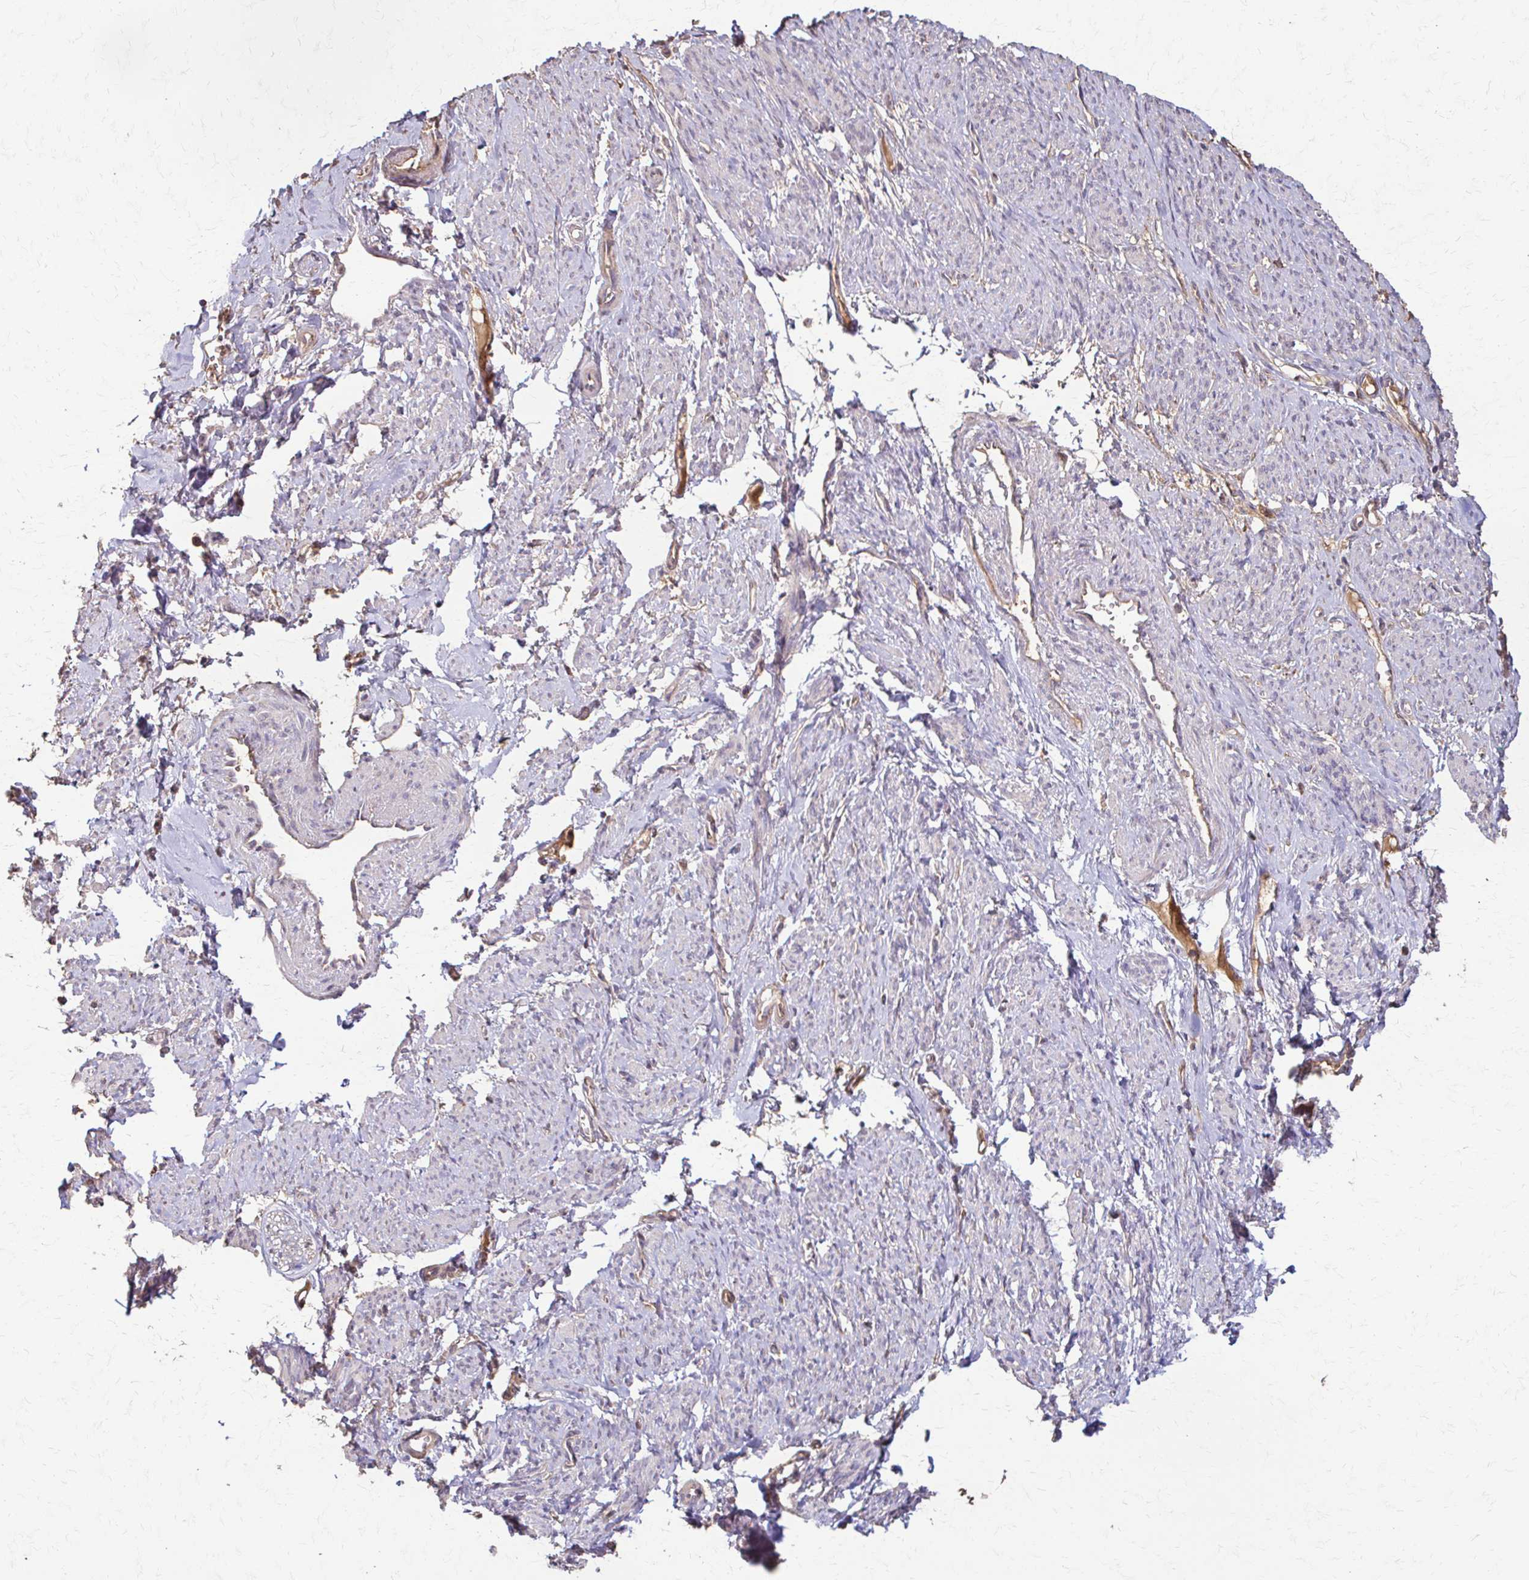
{"staining": {"intensity": "negative", "quantity": "none", "location": "none"}, "tissue": "smooth muscle", "cell_type": "Smooth muscle cells", "image_type": "normal", "snomed": [{"axis": "morphology", "description": "Normal tissue, NOS"}, {"axis": "topography", "description": "Smooth muscle"}], "caption": "This is an IHC histopathology image of benign human smooth muscle. There is no positivity in smooth muscle cells.", "gene": "IL18BP", "patient": {"sex": "female", "age": 65}}